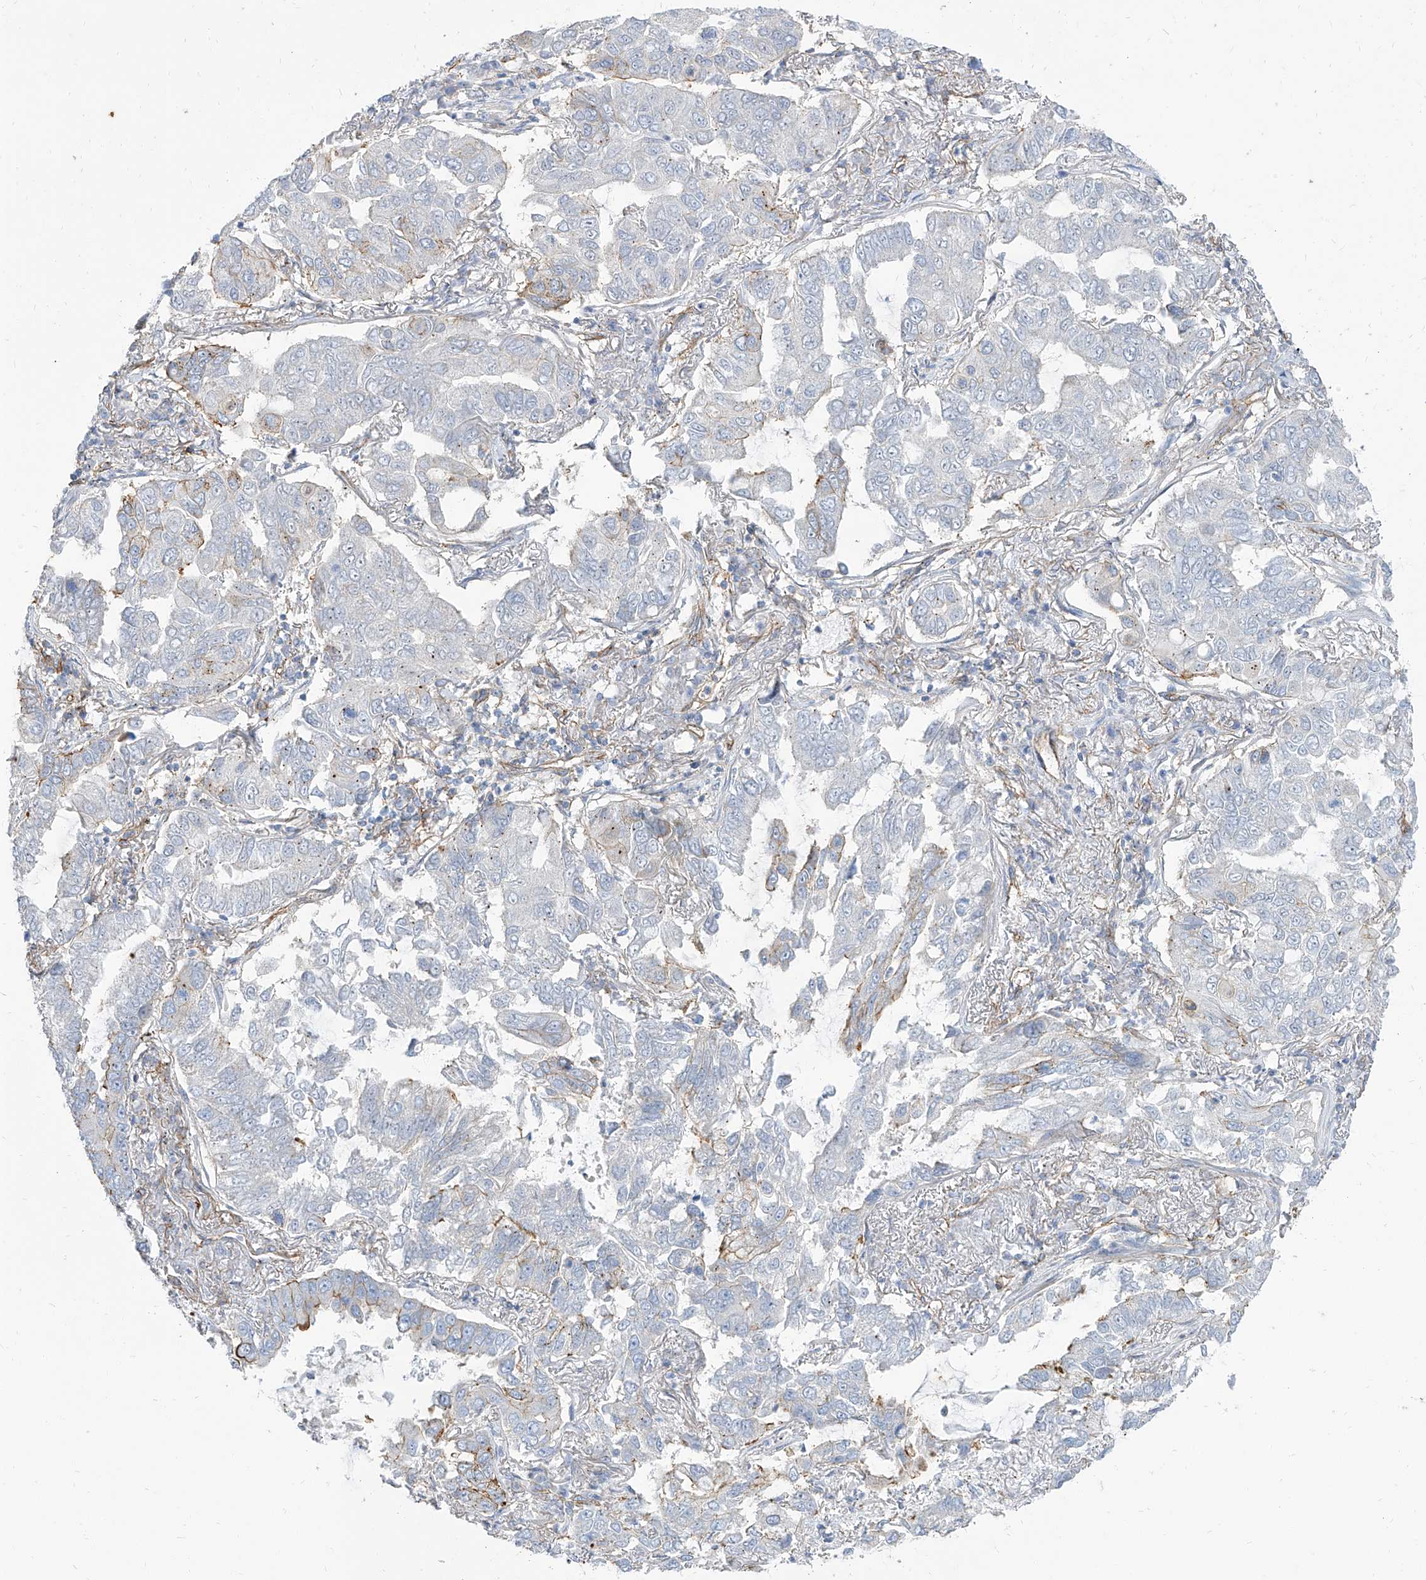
{"staining": {"intensity": "moderate", "quantity": "<25%", "location": "cytoplasmic/membranous"}, "tissue": "lung cancer", "cell_type": "Tumor cells", "image_type": "cancer", "snomed": [{"axis": "morphology", "description": "Adenocarcinoma, NOS"}, {"axis": "topography", "description": "Lung"}], "caption": "A brown stain highlights moderate cytoplasmic/membranous staining of a protein in human lung cancer (adenocarcinoma) tumor cells.", "gene": "TXLNB", "patient": {"sex": "male", "age": 64}}